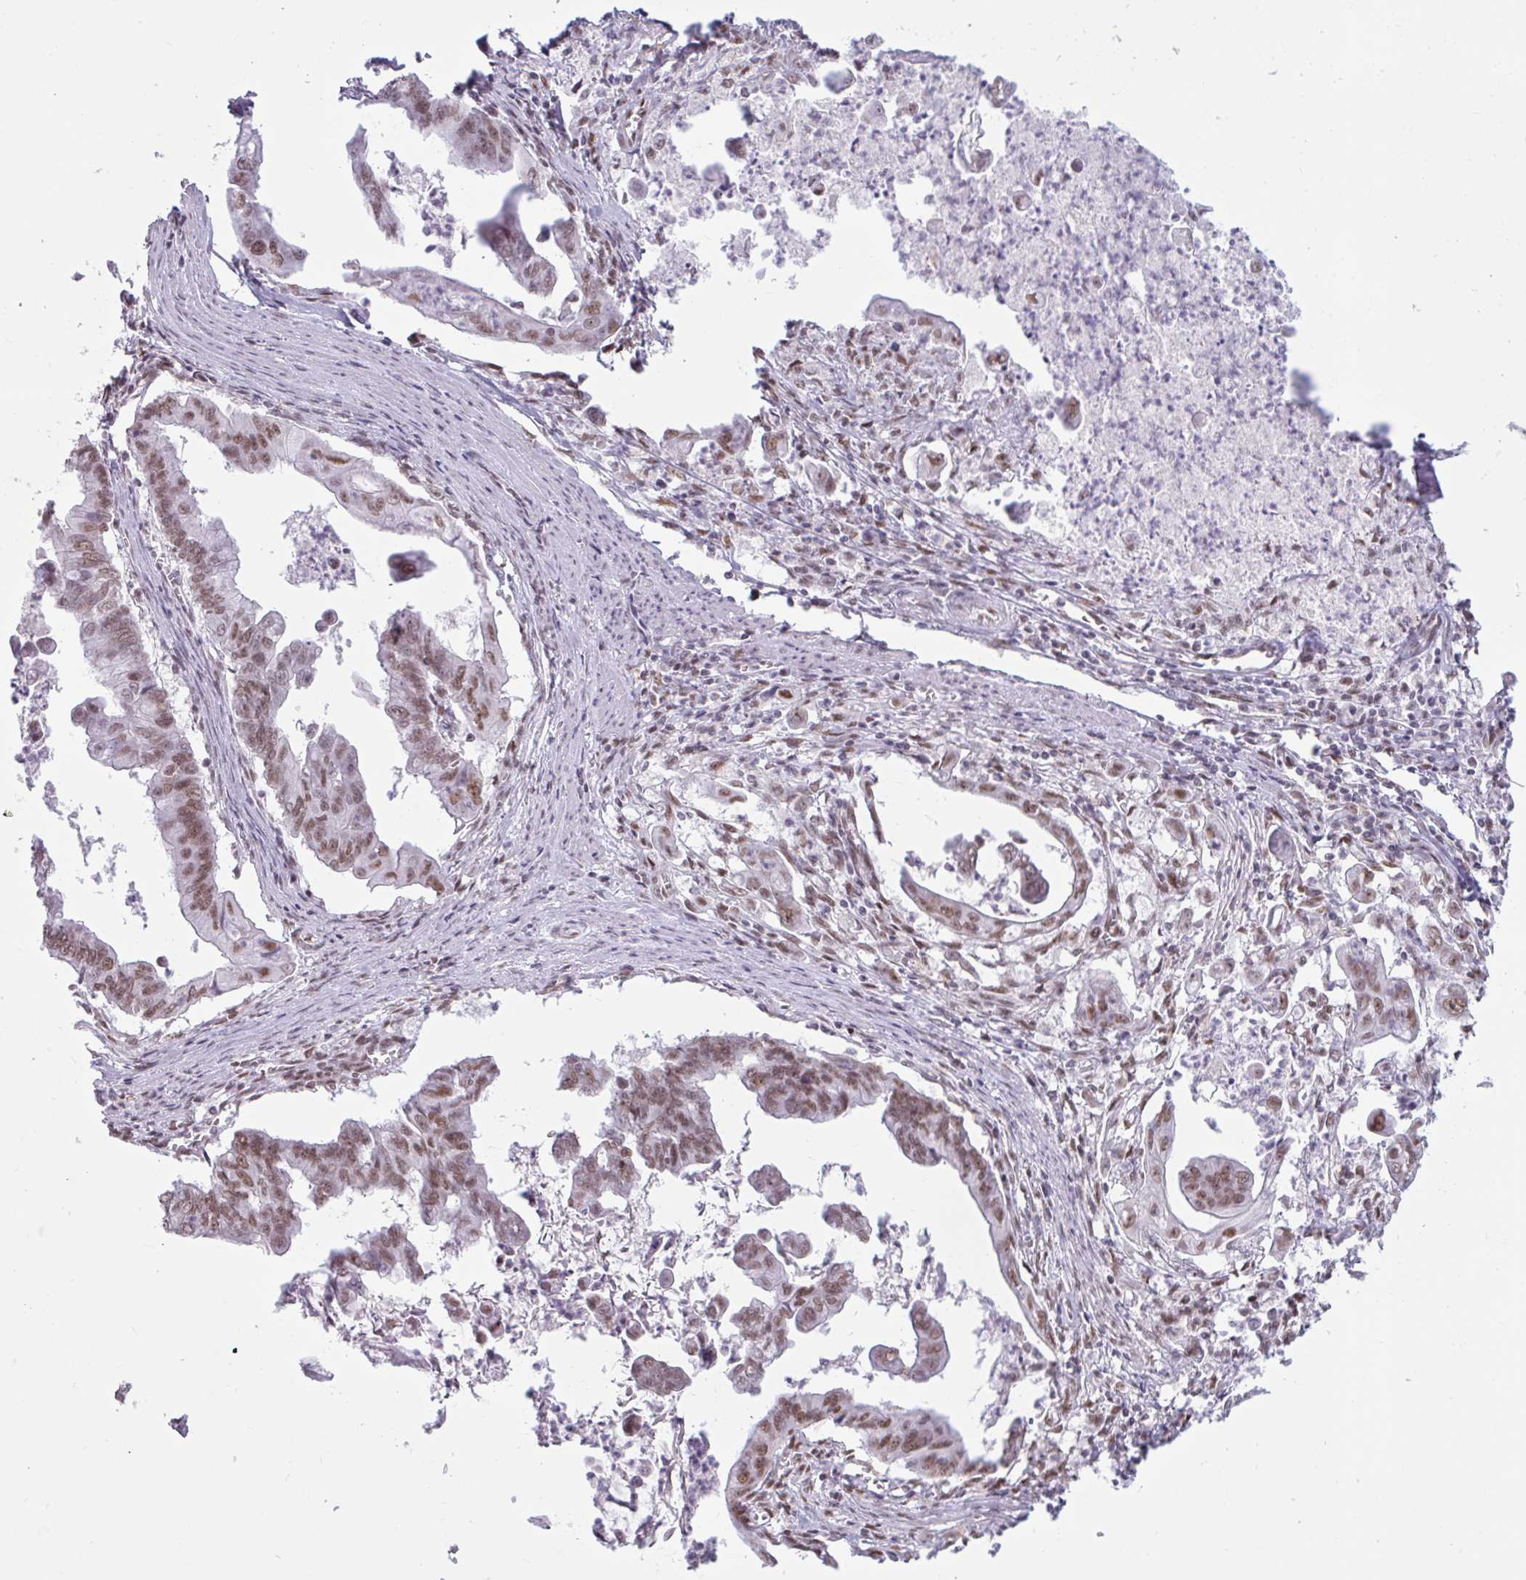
{"staining": {"intensity": "moderate", "quantity": "25%-75%", "location": "nuclear"}, "tissue": "stomach cancer", "cell_type": "Tumor cells", "image_type": "cancer", "snomed": [{"axis": "morphology", "description": "Adenocarcinoma, NOS"}, {"axis": "topography", "description": "Stomach, upper"}], "caption": "Immunohistochemical staining of adenocarcinoma (stomach) displays medium levels of moderate nuclear positivity in about 25%-75% of tumor cells.", "gene": "CBFA2T2", "patient": {"sex": "male", "age": 80}}